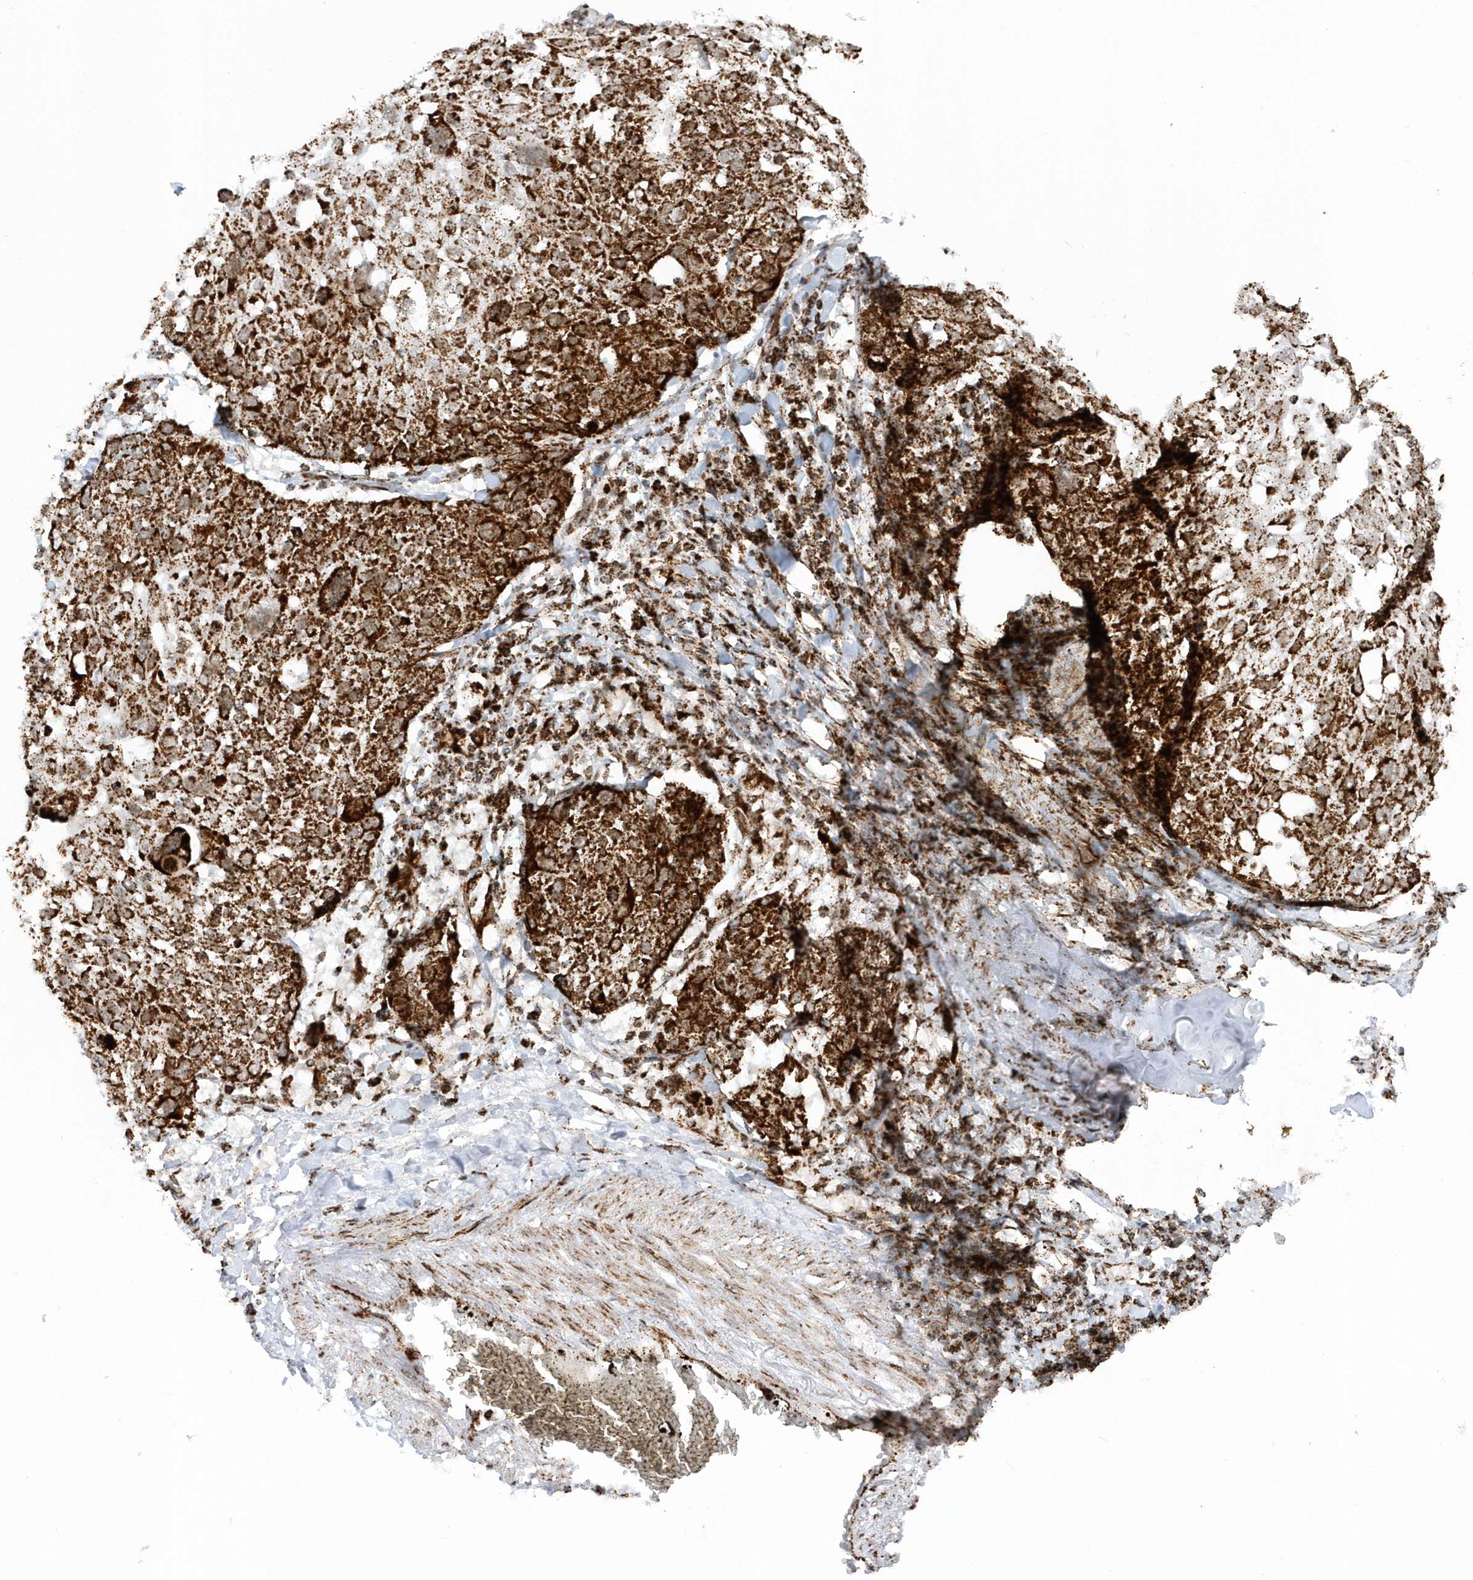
{"staining": {"intensity": "strong", "quantity": ">75%", "location": "cytoplasmic/membranous"}, "tissue": "lung cancer", "cell_type": "Tumor cells", "image_type": "cancer", "snomed": [{"axis": "morphology", "description": "Squamous cell carcinoma, NOS"}, {"axis": "topography", "description": "Lung"}], "caption": "Squamous cell carcinoma (lung) stained with a brown dye exhibits strong cytoplasmic/membranous positive positivity in approximately >75% of tumor cells.", "gene": "CRY2", "patient": {"sex": "male", "age": 65}}